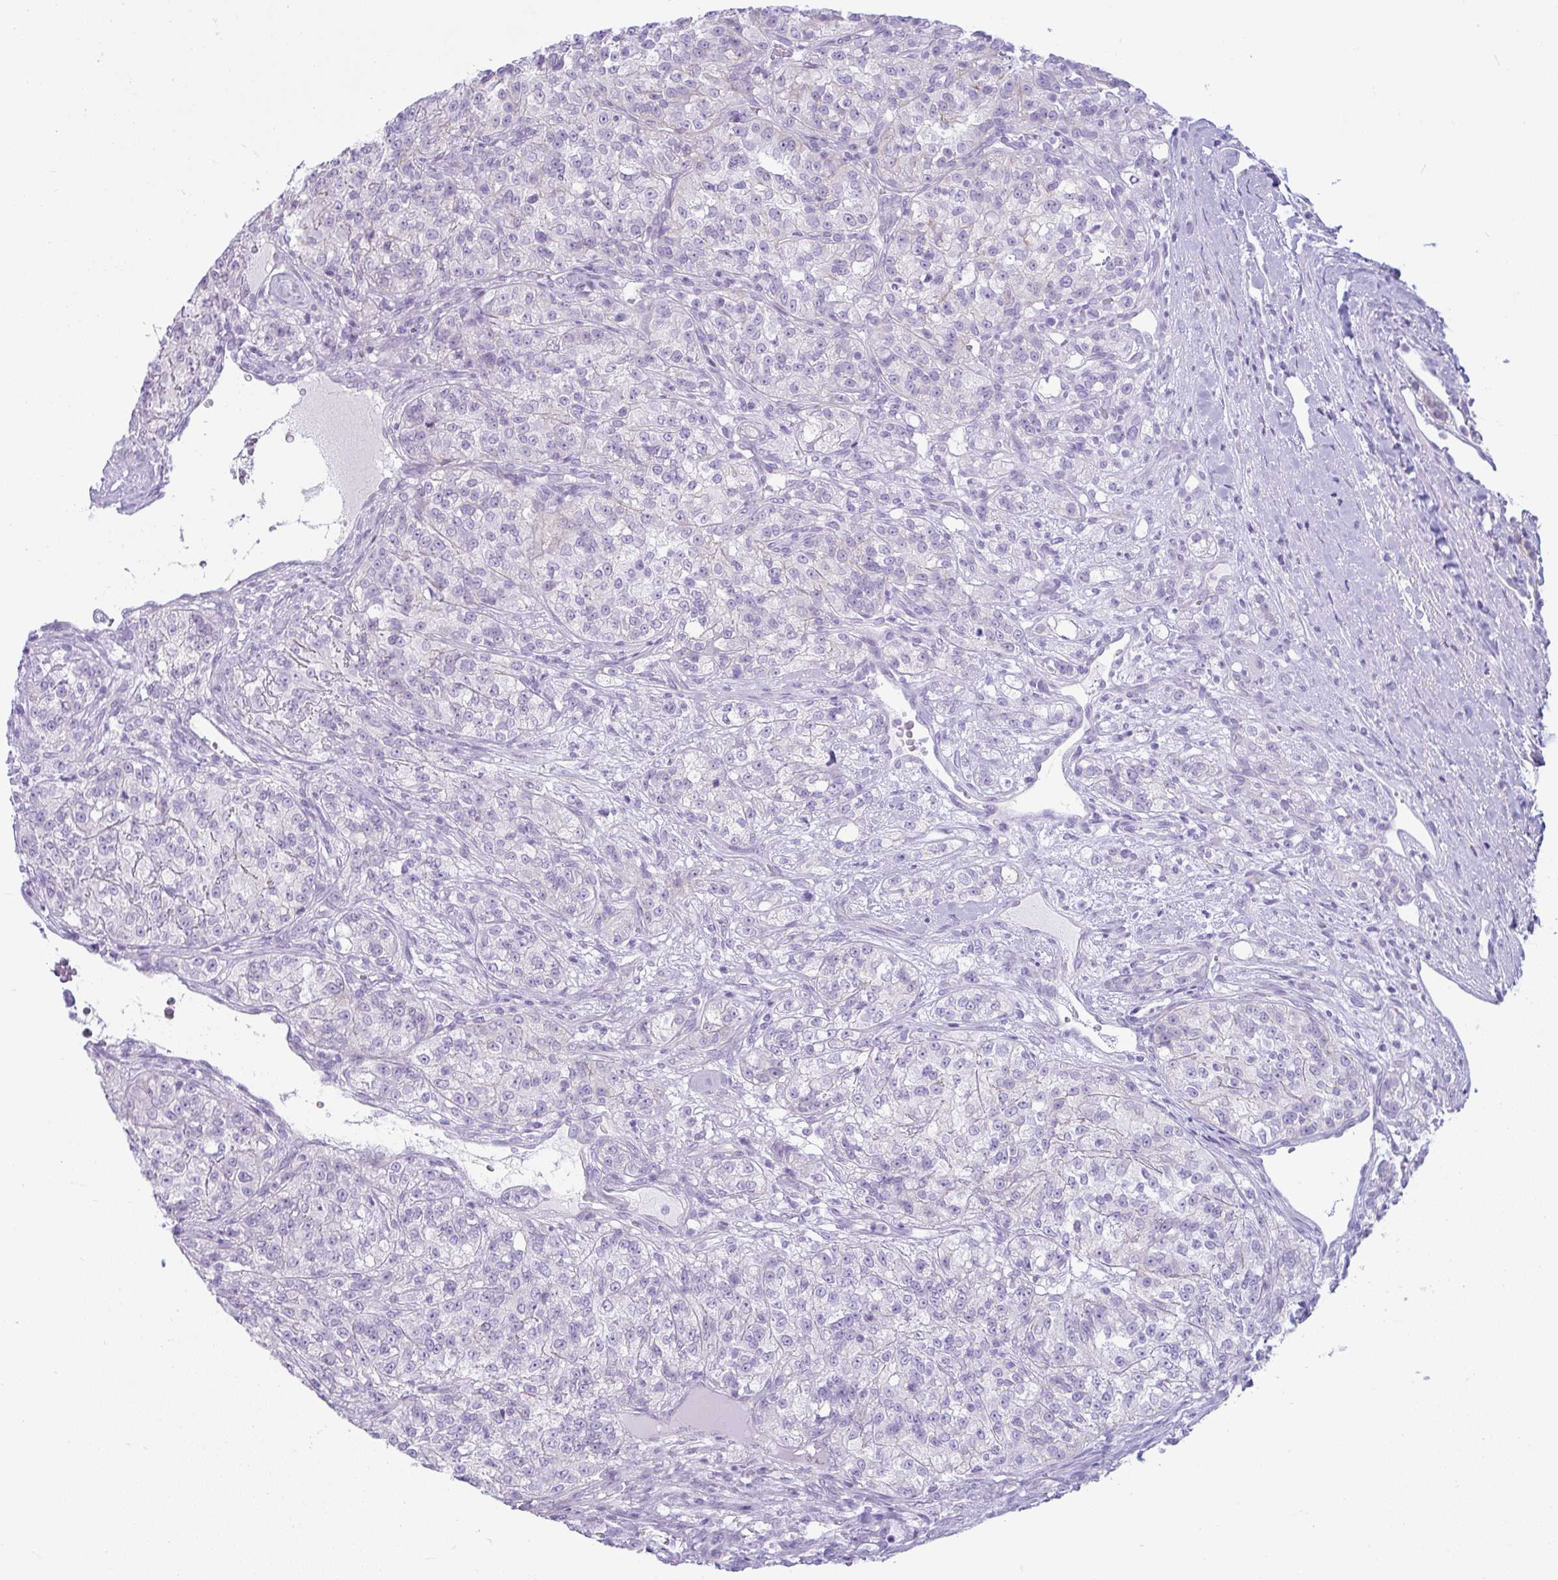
{"staining": {"intensity": "negative", "quantity": "none", "location": "none"}, "tissue": "renal cancer", "cell_type": "Tumor cells", "image_type": "cancer", "snomed": [{"axis": "morphology", "description": "Adenocarcinoma, NOS"}, {"axis": "topography", "description": "Kidney"}], "caption": "Tumor cells show no significant positivity in renal cancer (adenocarcinoma).", "gene": "RASL10A", "patient": {"sex": "female", "age": 63}}